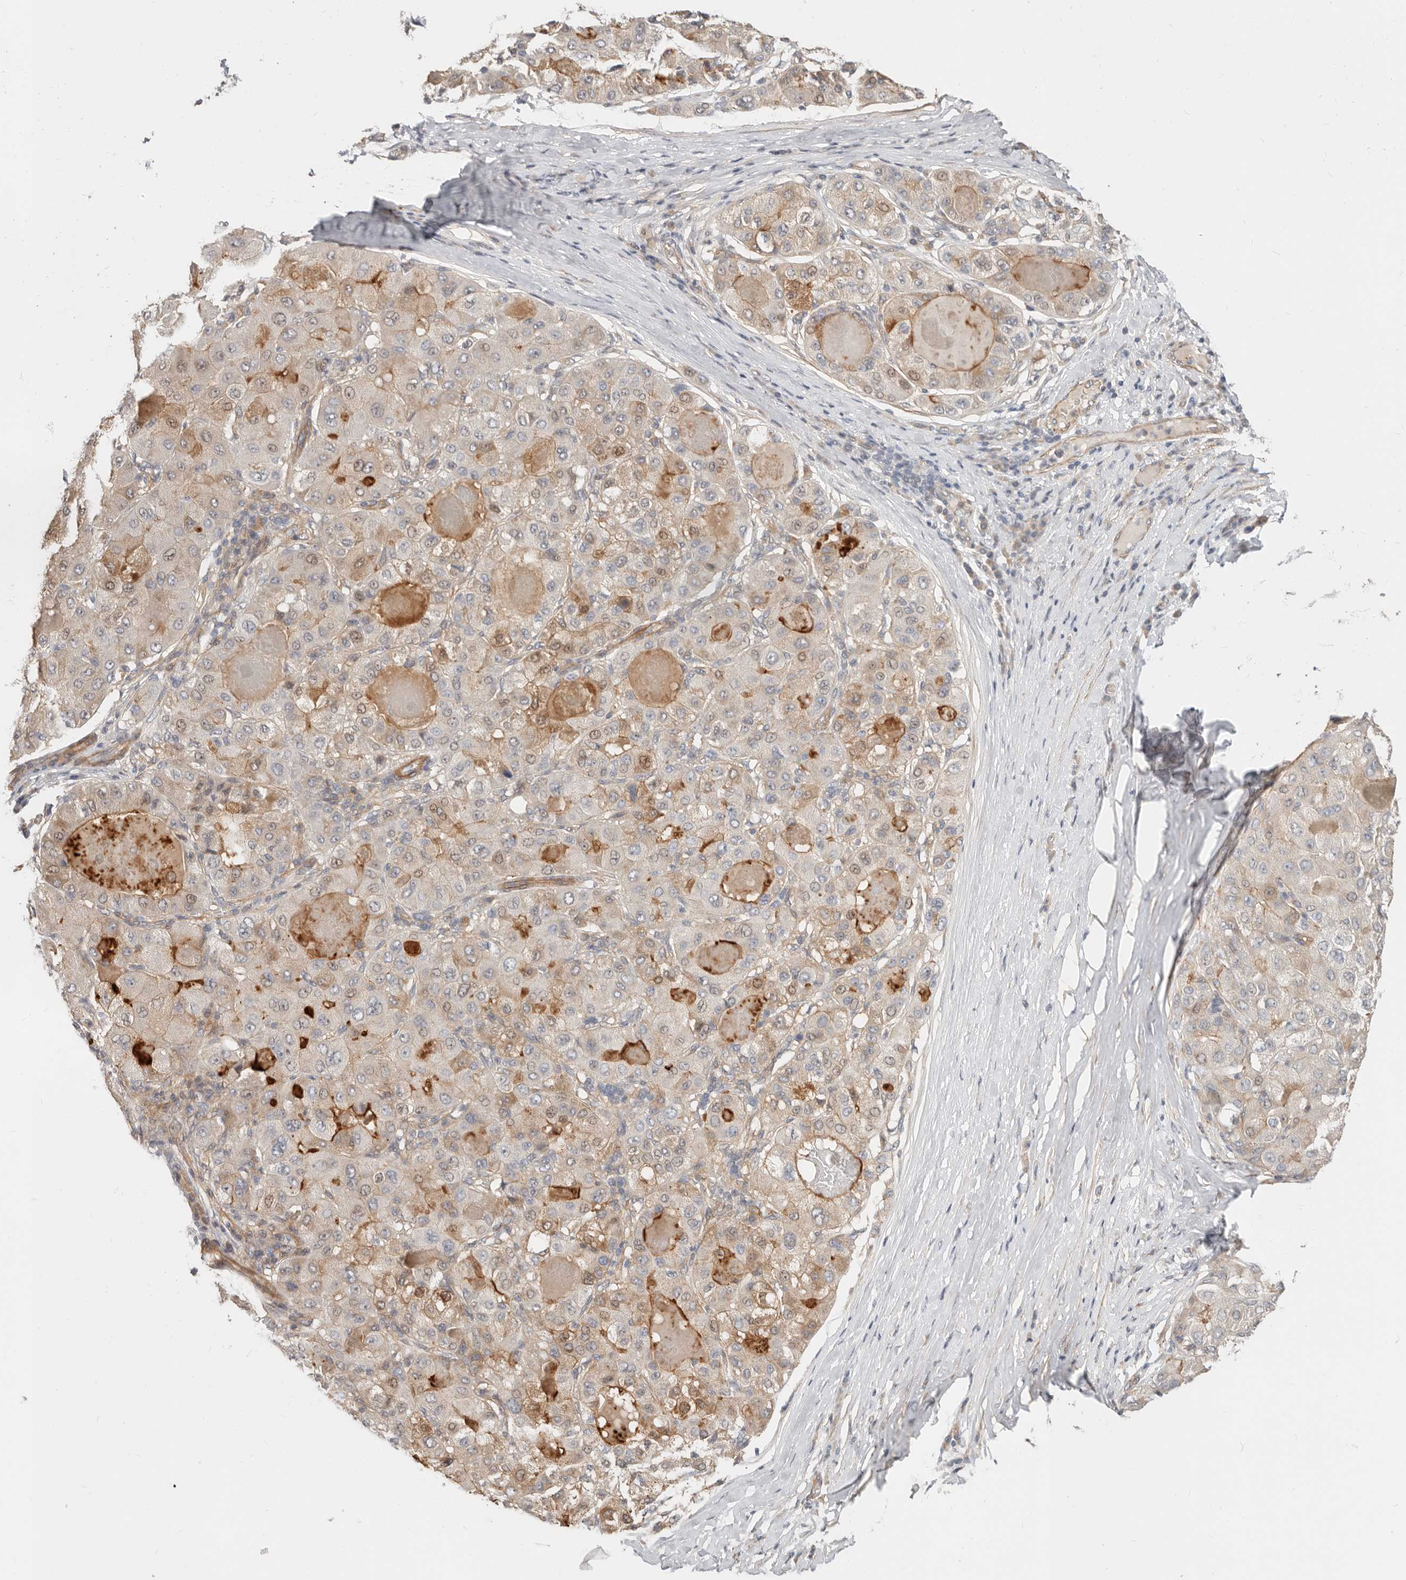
{"staining": {"intensity": "weak", "quantity": ">75%", "location": "cytoplasmic/membranous"}, "tissue": "liver cancer", "cell_type": "Tumor cells", "image_type": "cancer", "snomed": [{"axis": "morphology", "description": "Carcinoma, Hepatocellular, NOS"}, {"axis": "topography", "description": "Liver"}], "caption": "High-magnification brightfield microscopy of liver hepatocellular carcinoma stained with DAB (3,3'-diaminobenzidine) (brown) and counterstained with hematoxylin (blue). tumor cells exhibit weak cytoplasmic/membranous positivity is identified in approximately>75% of cells.", "gene": "ZRANB1", "patient": {"sex": "male", "age": 80}}